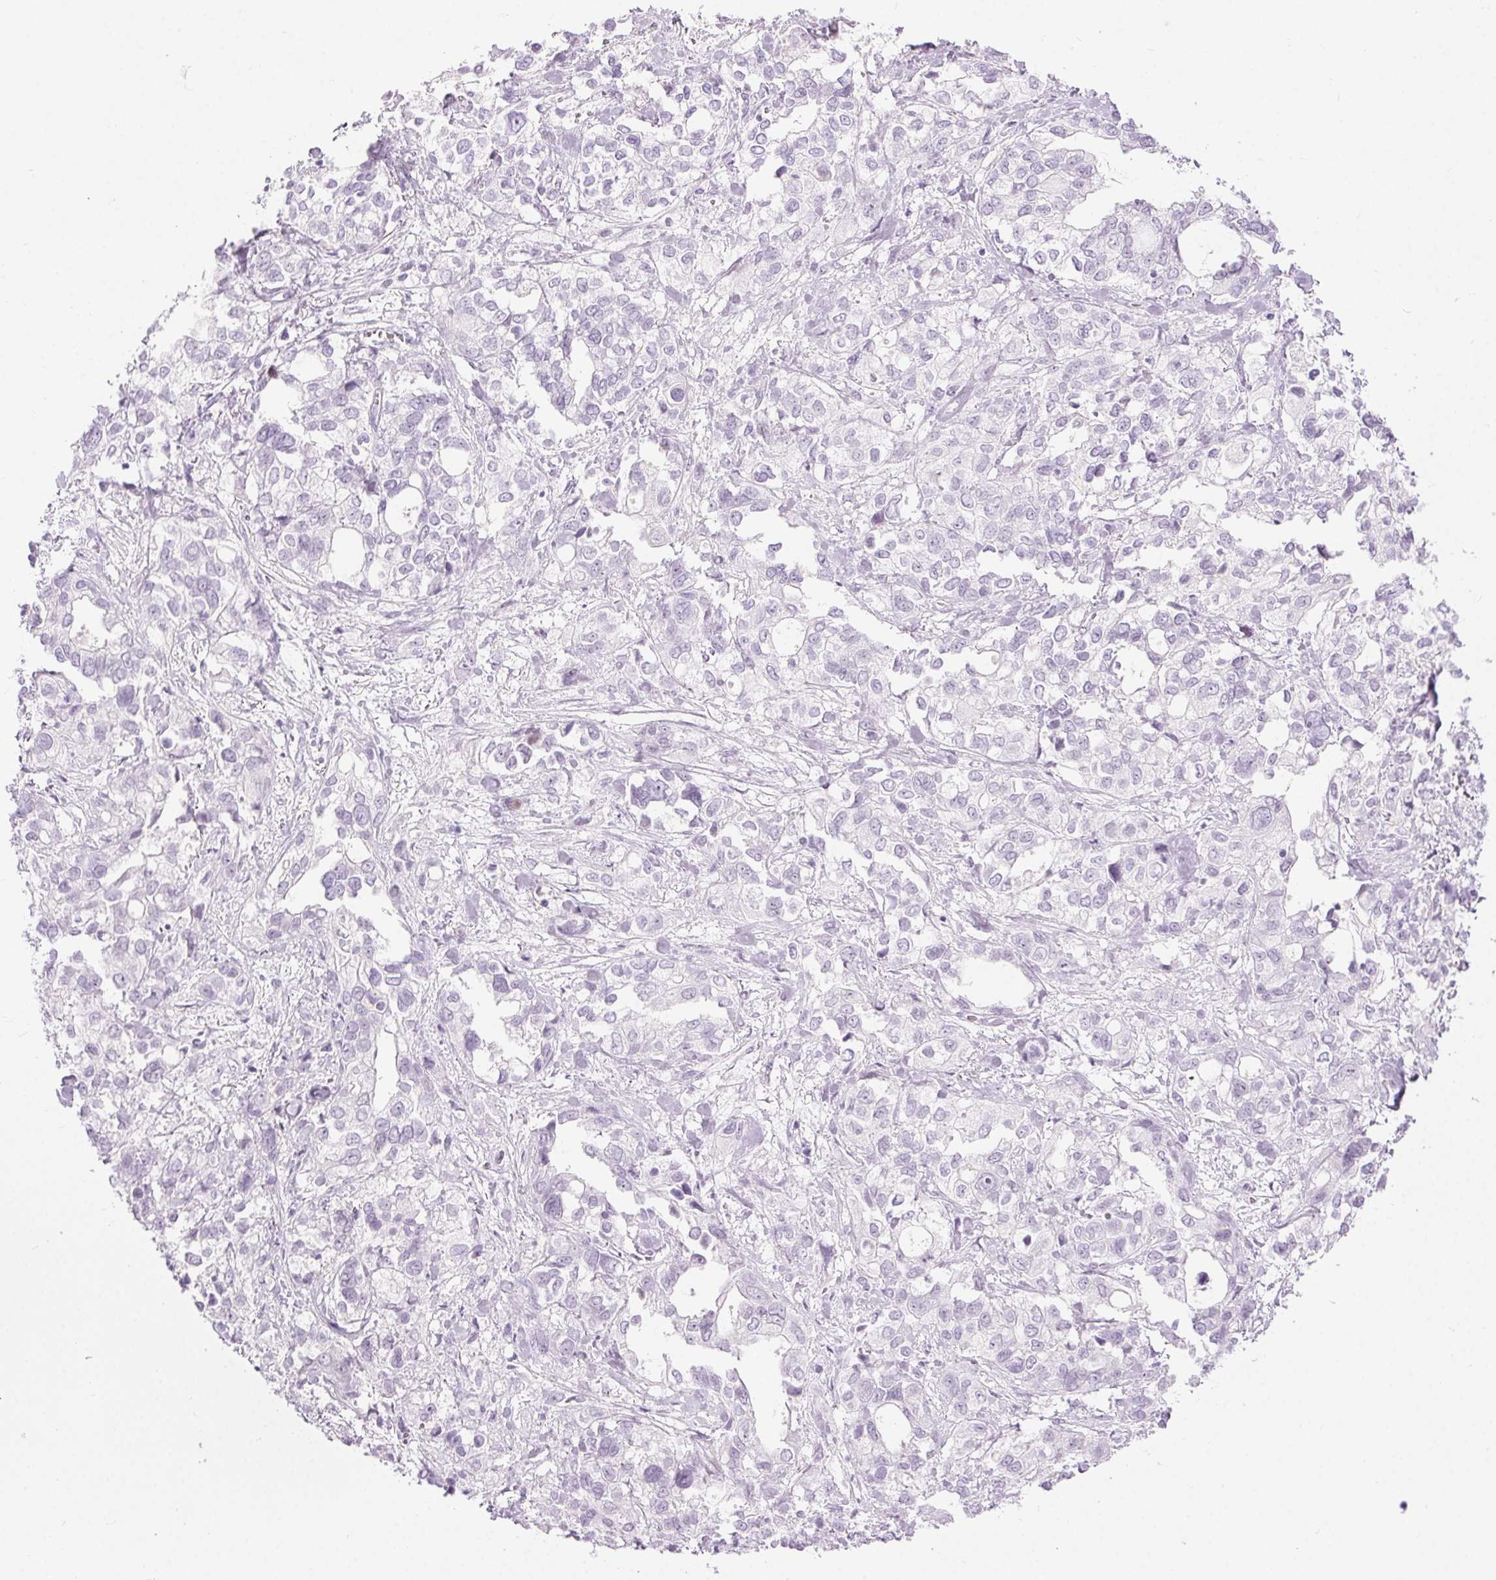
{"staining": {"intensity": "negative", "quantity": "none", "location": "none"}, "tissue": "stomach cancer", "cell_type": "Tumor cells", "image_type": "cancer", "snomed": [{"axis": "morphology", "description": "Adenocarcinoma, NOS"}, {"axis": "topography", "description": "Stomach, upper"}], "caption": "Stomach cancer was stained to show a protein in brown. There is no significant positivity in tumor cells.", "gene": "BEND2", "patient": {"sex": "female", "age": 81}}